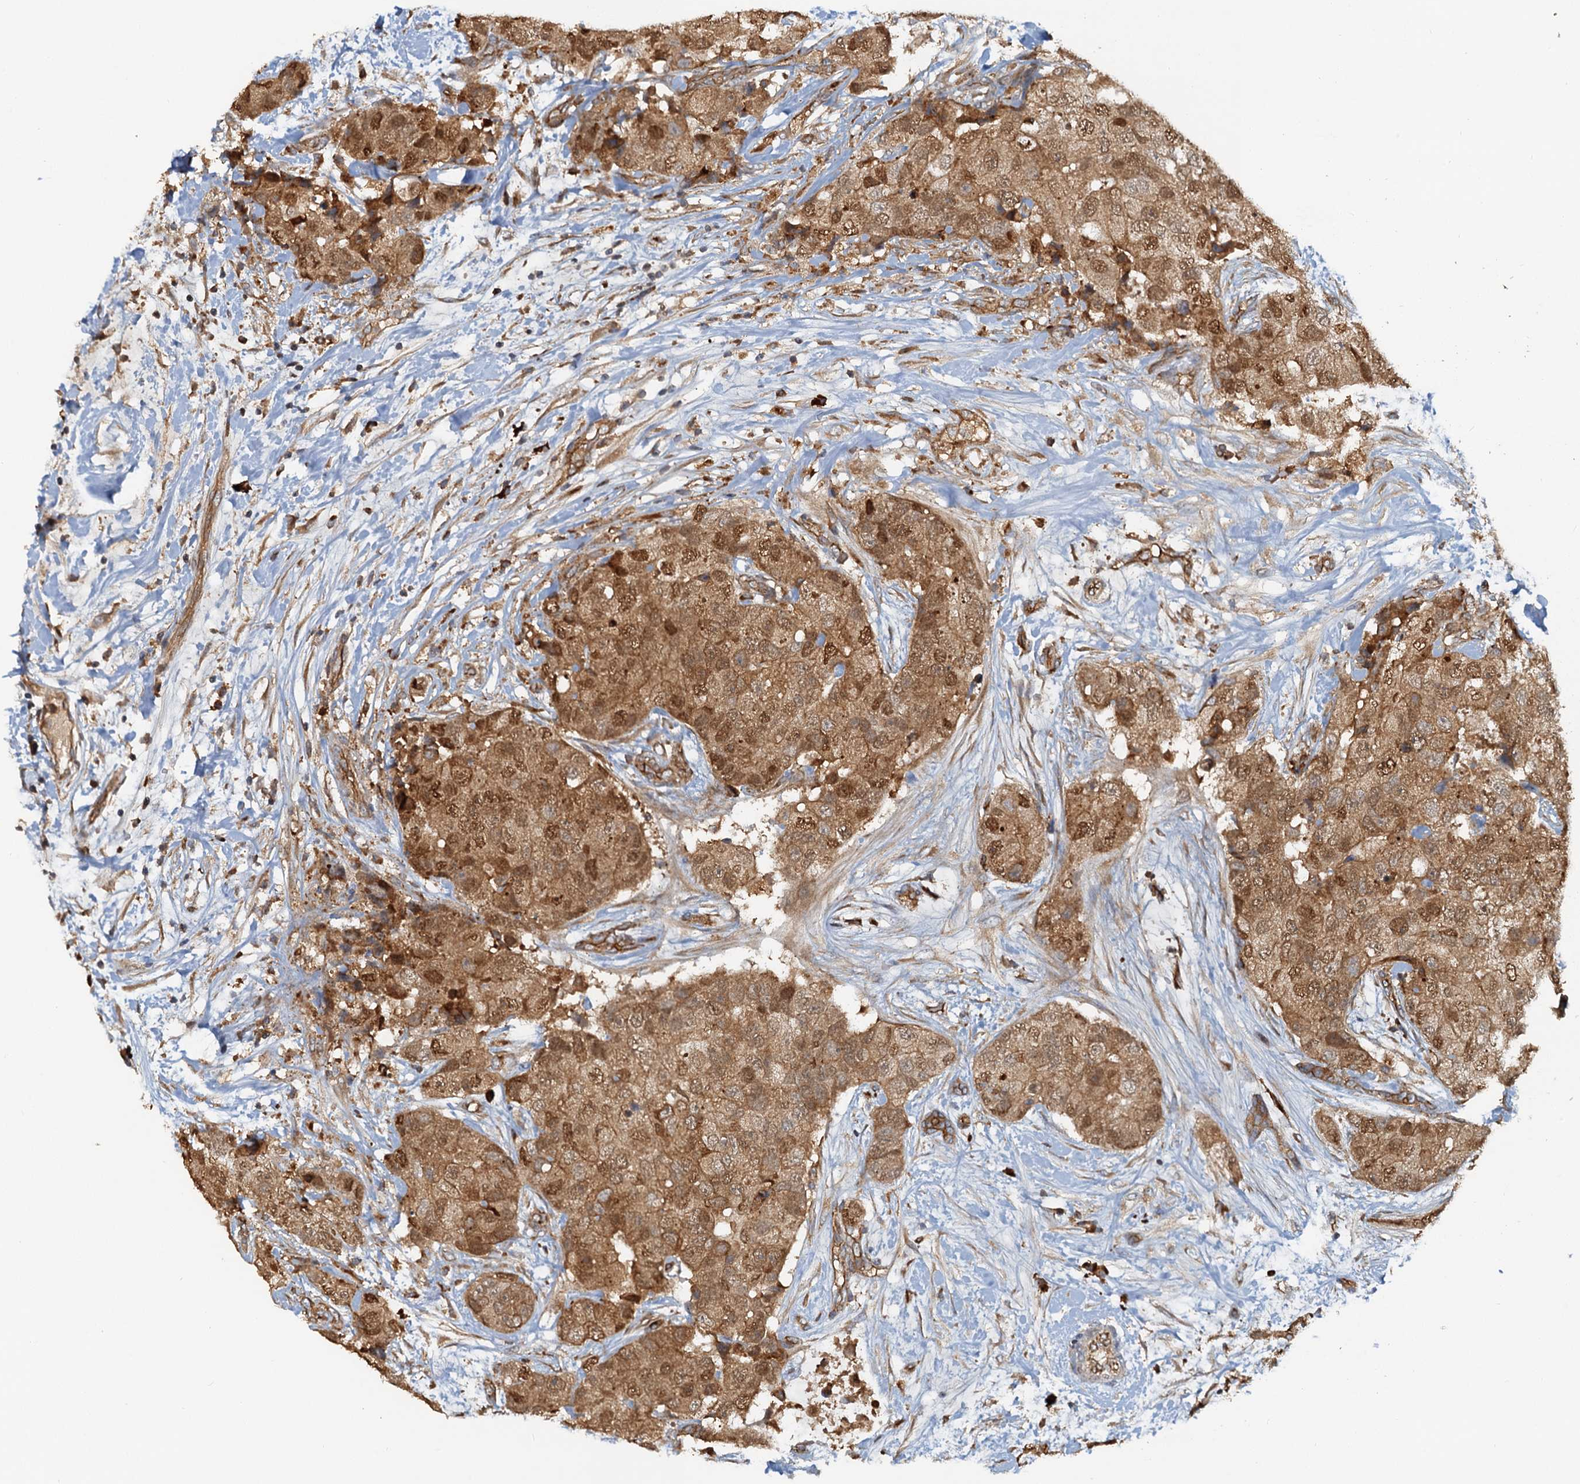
{"staining": {"intensity": "moderate", "quantity": ">75%", "location": "cytoplasmic/membranous,nuclear"}, "tissue": "breast cancer", "cell_type": "Tumor cells", "image_type": "cancer", "snomed": [{"axis": "morphology", "description": "Duct carcinoma"}, {"axis": "topography", "description": "Breast"}], "caption": "Protein expression analysis of breast cancer shows moderate cytoplasmic/membranous and nuclear positivity in approximately >75% of tumor cells.", "gene": "NIPAL3", "patient": {"sex": "female", "age": 62}}